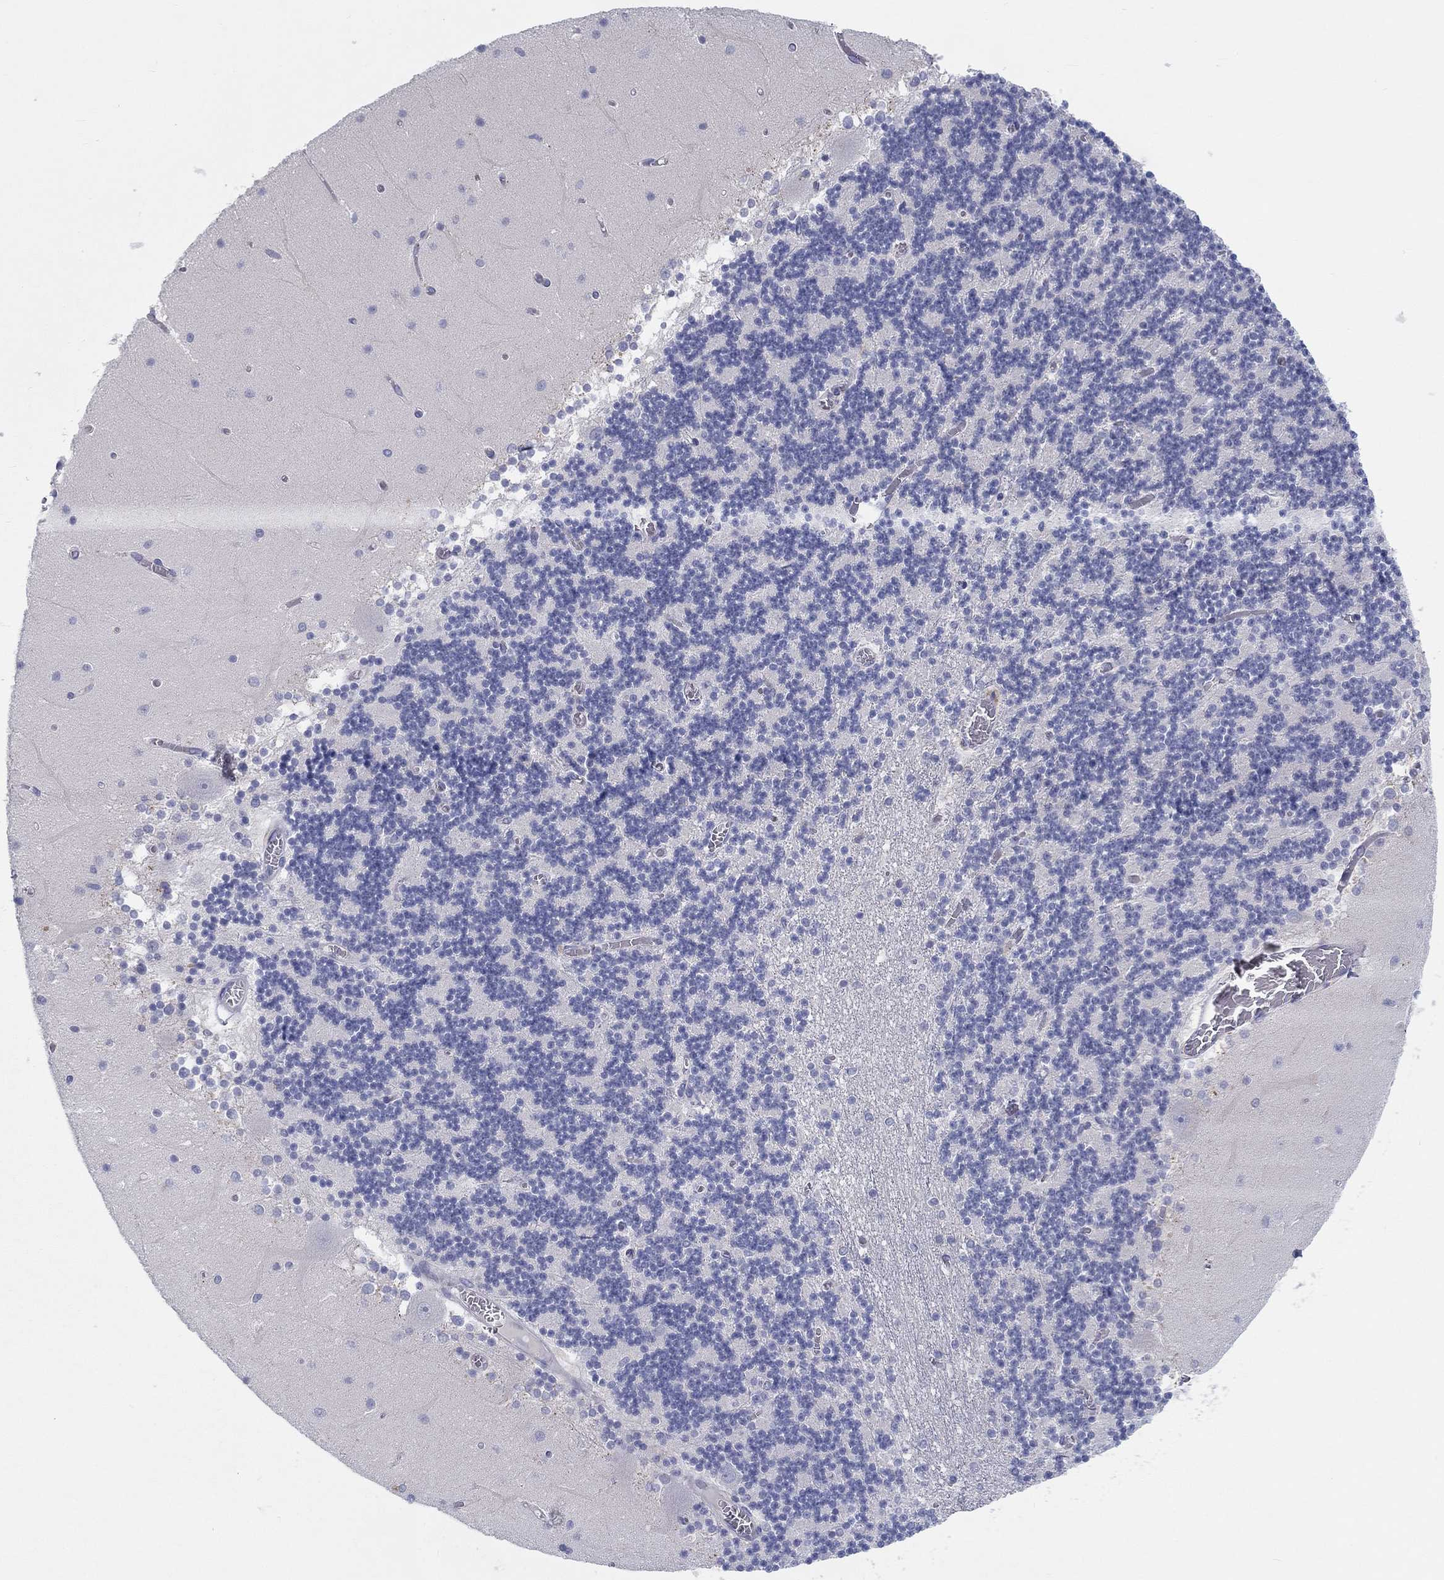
{"staining": {"intensity": "negative", "quantity": "none", "location": "none"}, "tissue": "cerebellum", "cell_type": "Cells in granular layer", "image_type": "normal", "snomed": [{"axis": "morphology", "description": "Normal tissue, NOS"}, {"axis": "topography", "description": "Cerebellum"}], "caption": "This micrograph is of benign cerebellum stained with immunohistochemistry (IHC) to label a protein in brown with the nuclei are counter-stained blue. There is no expression in cells in granular layer.", "gene": "BCO2", "patient": {"sex": "female", "age": 28}}